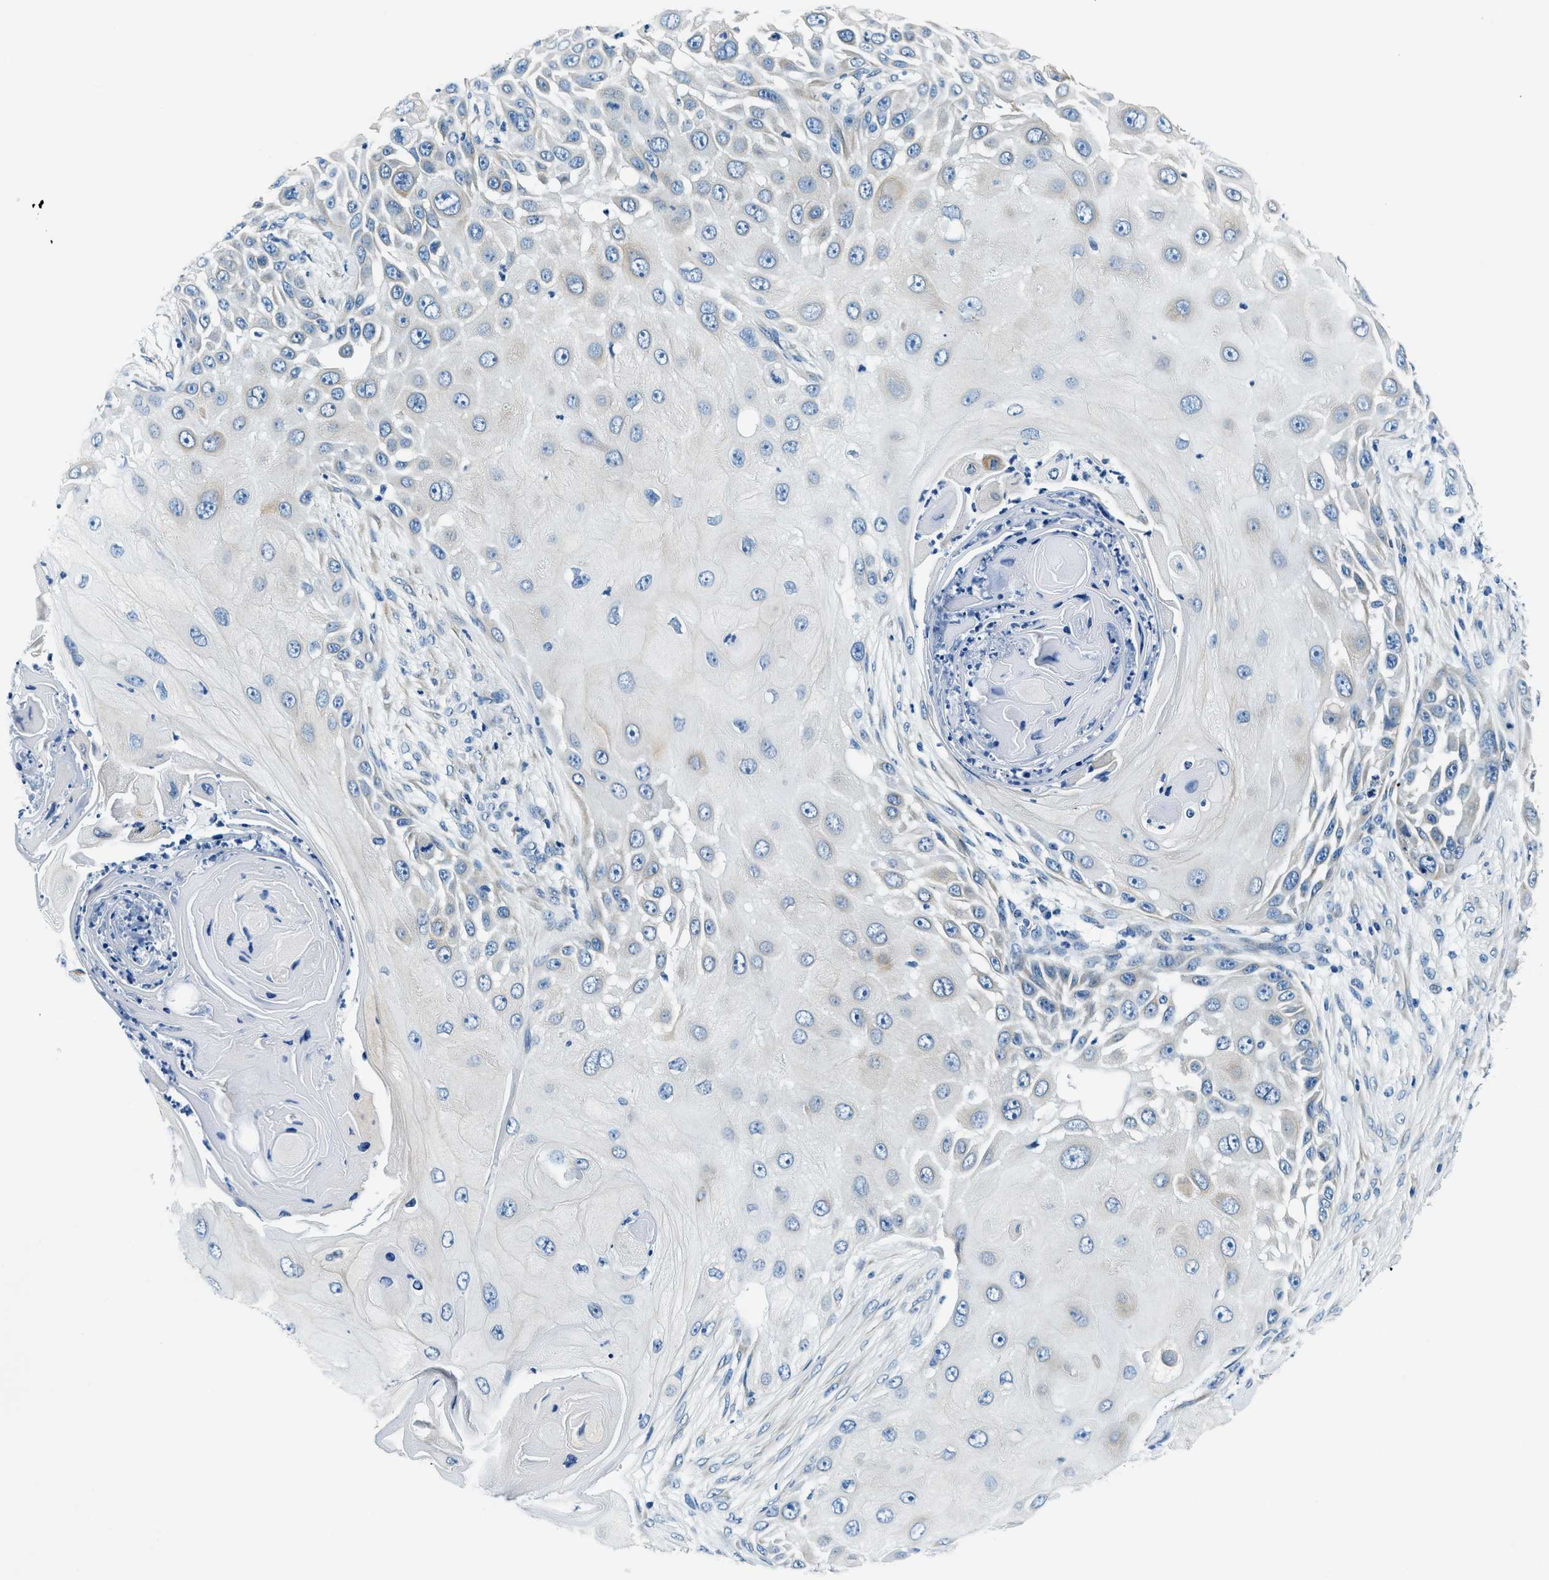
{"staining": {"intensity": "negative", "quantity": "none", "location": "none"}, "tissue": "skin cancer", "cell_type": "Tumor cells", "image_type": "cancer", "snomed": [{"axis": "morphology", "description": "Squamous cell carcinoma, NOS"}, {"axis": "topography", "description": "Skin"}], "caption": "Immunohistochemistry (IHC) micrograph of human skin squamous cell carcinoma stained for a protein (brown), which shows no positivity in tumor cells.", "gene": "UBAC2", "patient": {"sex": "female", "age": 44}}